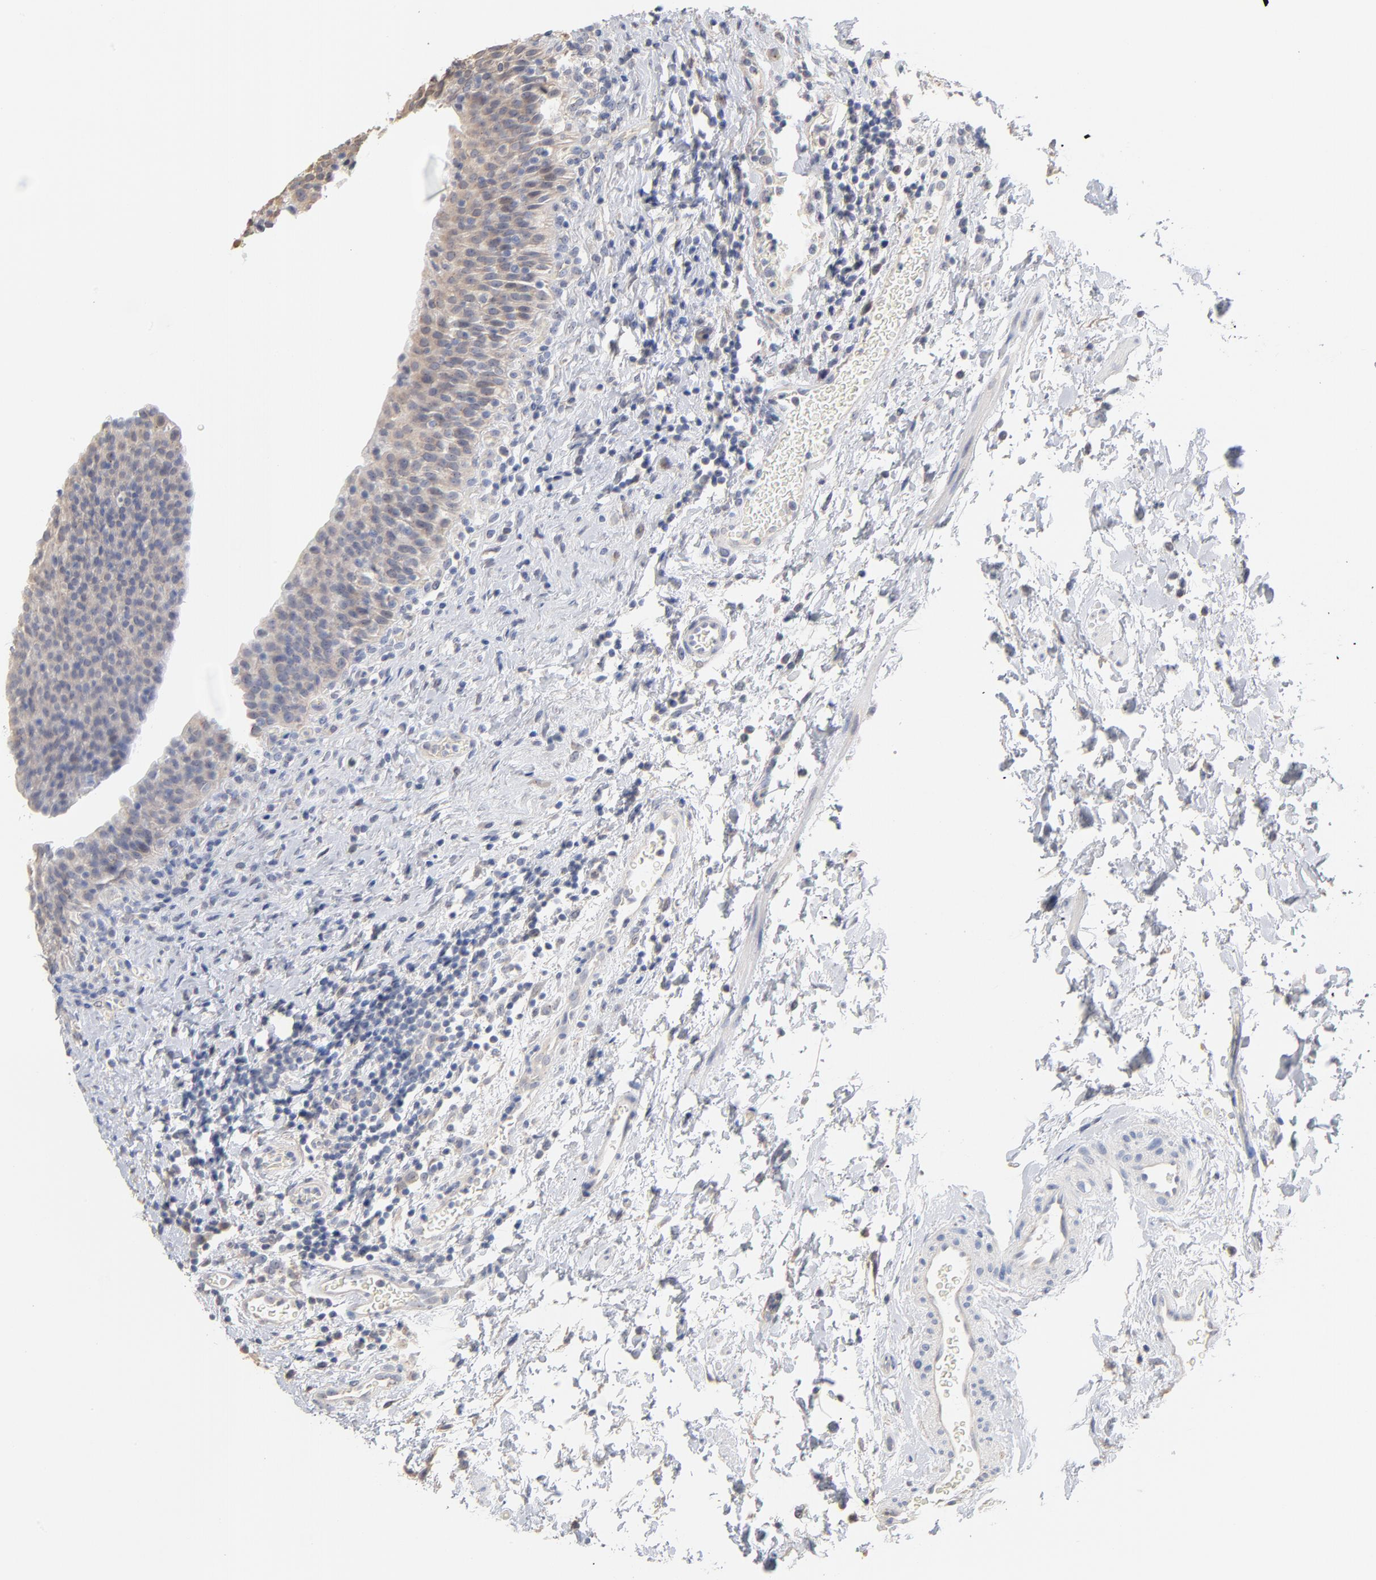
{"staining": {"intensity": "weak", "quantity": ">75%", "location": "cytoplasmic/membranous"}, "tissue": "urinary bladder", "cell_type": "Urothelial cells", "image_type": "normal", "snomed": [{"axis": "morphology", "description": "Normal tissue, NOS"}, {"axis": "topography", "description": "Urinary bladder"}], "caption": "An IHC micrograph of unremarkable tissue is shown. Protein staining in brown highlights weak cytoplasmic/membranous positivity in urinary bladder within urothelial cells. (Brightfield microscopy of DAB IHC at high magnification).", "gene": "DNAL4", "patient": {"sex": "male", "age": 51}}